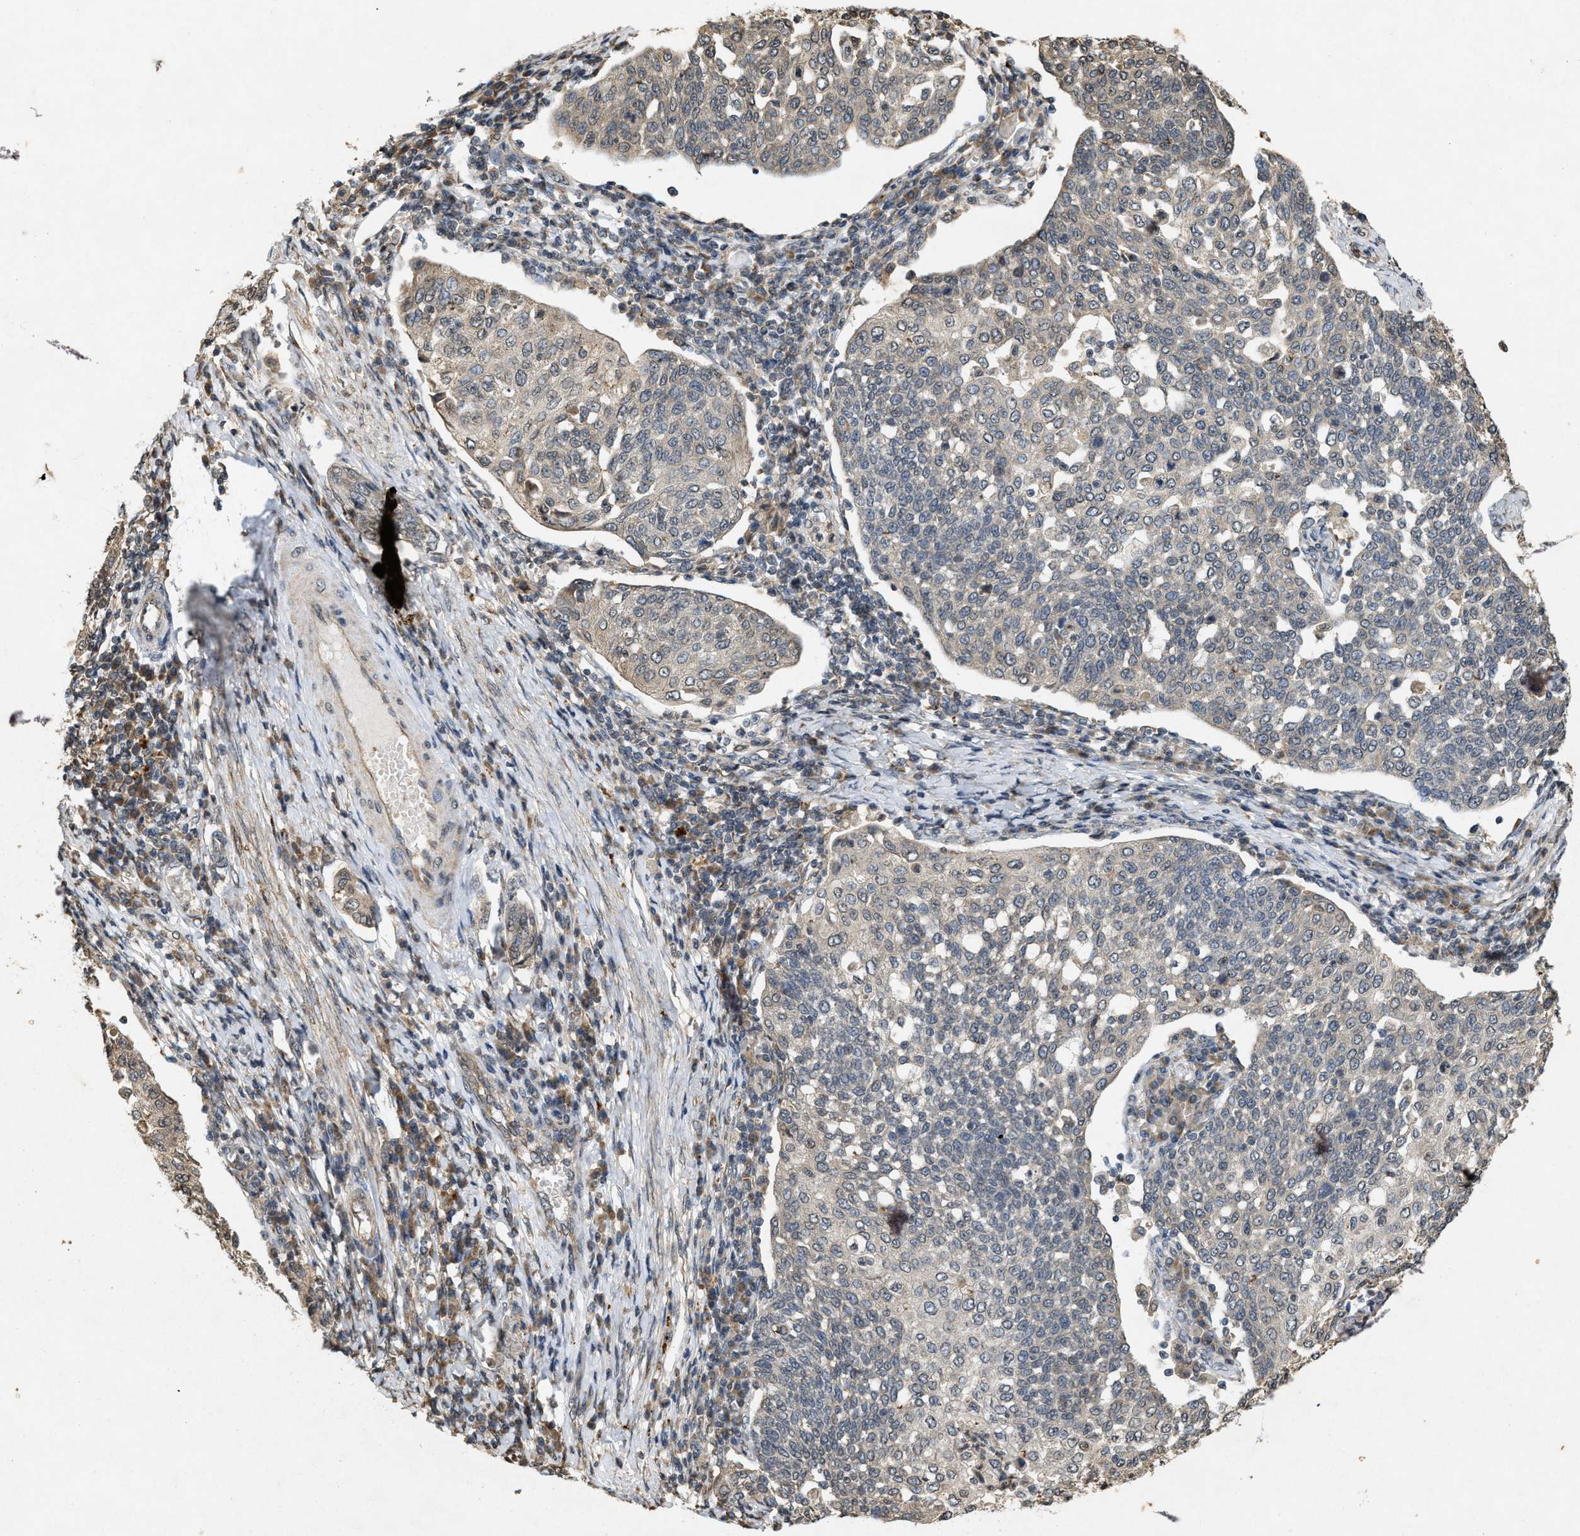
{"staining": {"intensity": "weak", "quantity": "25%-75%", "location": "cytoplasmic/membranous"}, "tissue": "cervical cancer", "cell_type": "Tumor cells", "image_type": "cancer", "snomed": [{"axis": "morphology", "description": "Squamous cell carcinoma, NOS"}, {"axis": "topography", "description": "Cervix"}], "caption": "Protein expression by immunohistochemistry shows weak cytoplasmic/membranous expression in approximately 25%-75% of tumor cells in cervical cancer.", "gene": "KIF21A", "patient": {"sex": "female", "age": 34}}